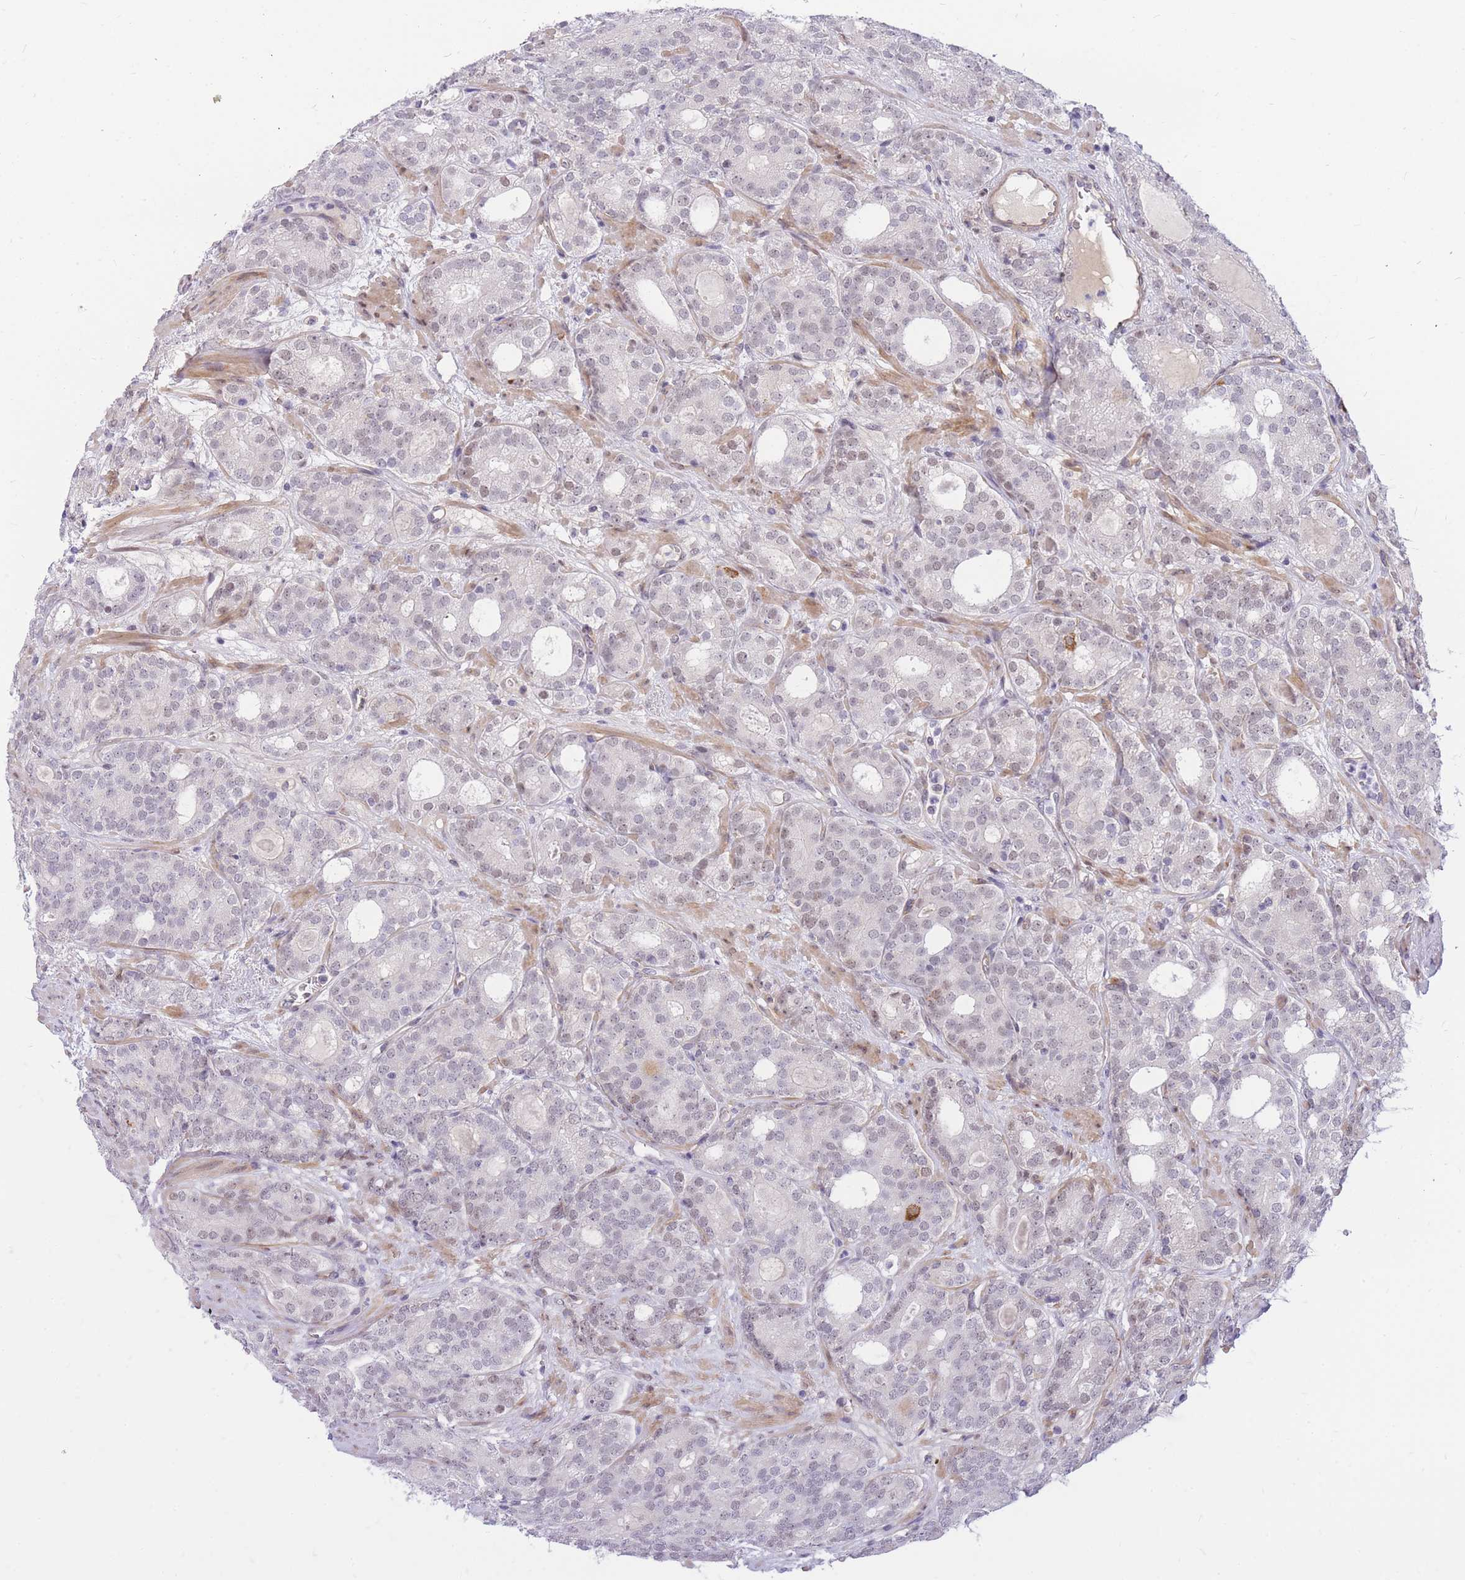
{"staining": {"intensity": "weak", "quantity": "25%-75%", "location": "nuclear"}, "tissue": "prostate cancer", "cell_type": "Tumor cells", "image_type": "cancer", "snomed": [{"axis": "morphology", "description": "Adenocarcinoma, High grade"}, {"axis": "topography", "description": "Prostate"}], "caption": "Protein expression analysis of human prostate cancer reveals weak nuclear expression in approximately 25%-75% of tumor cells.", "gene": "TLE2", "patient": {"sex": "male", "age": 64}}